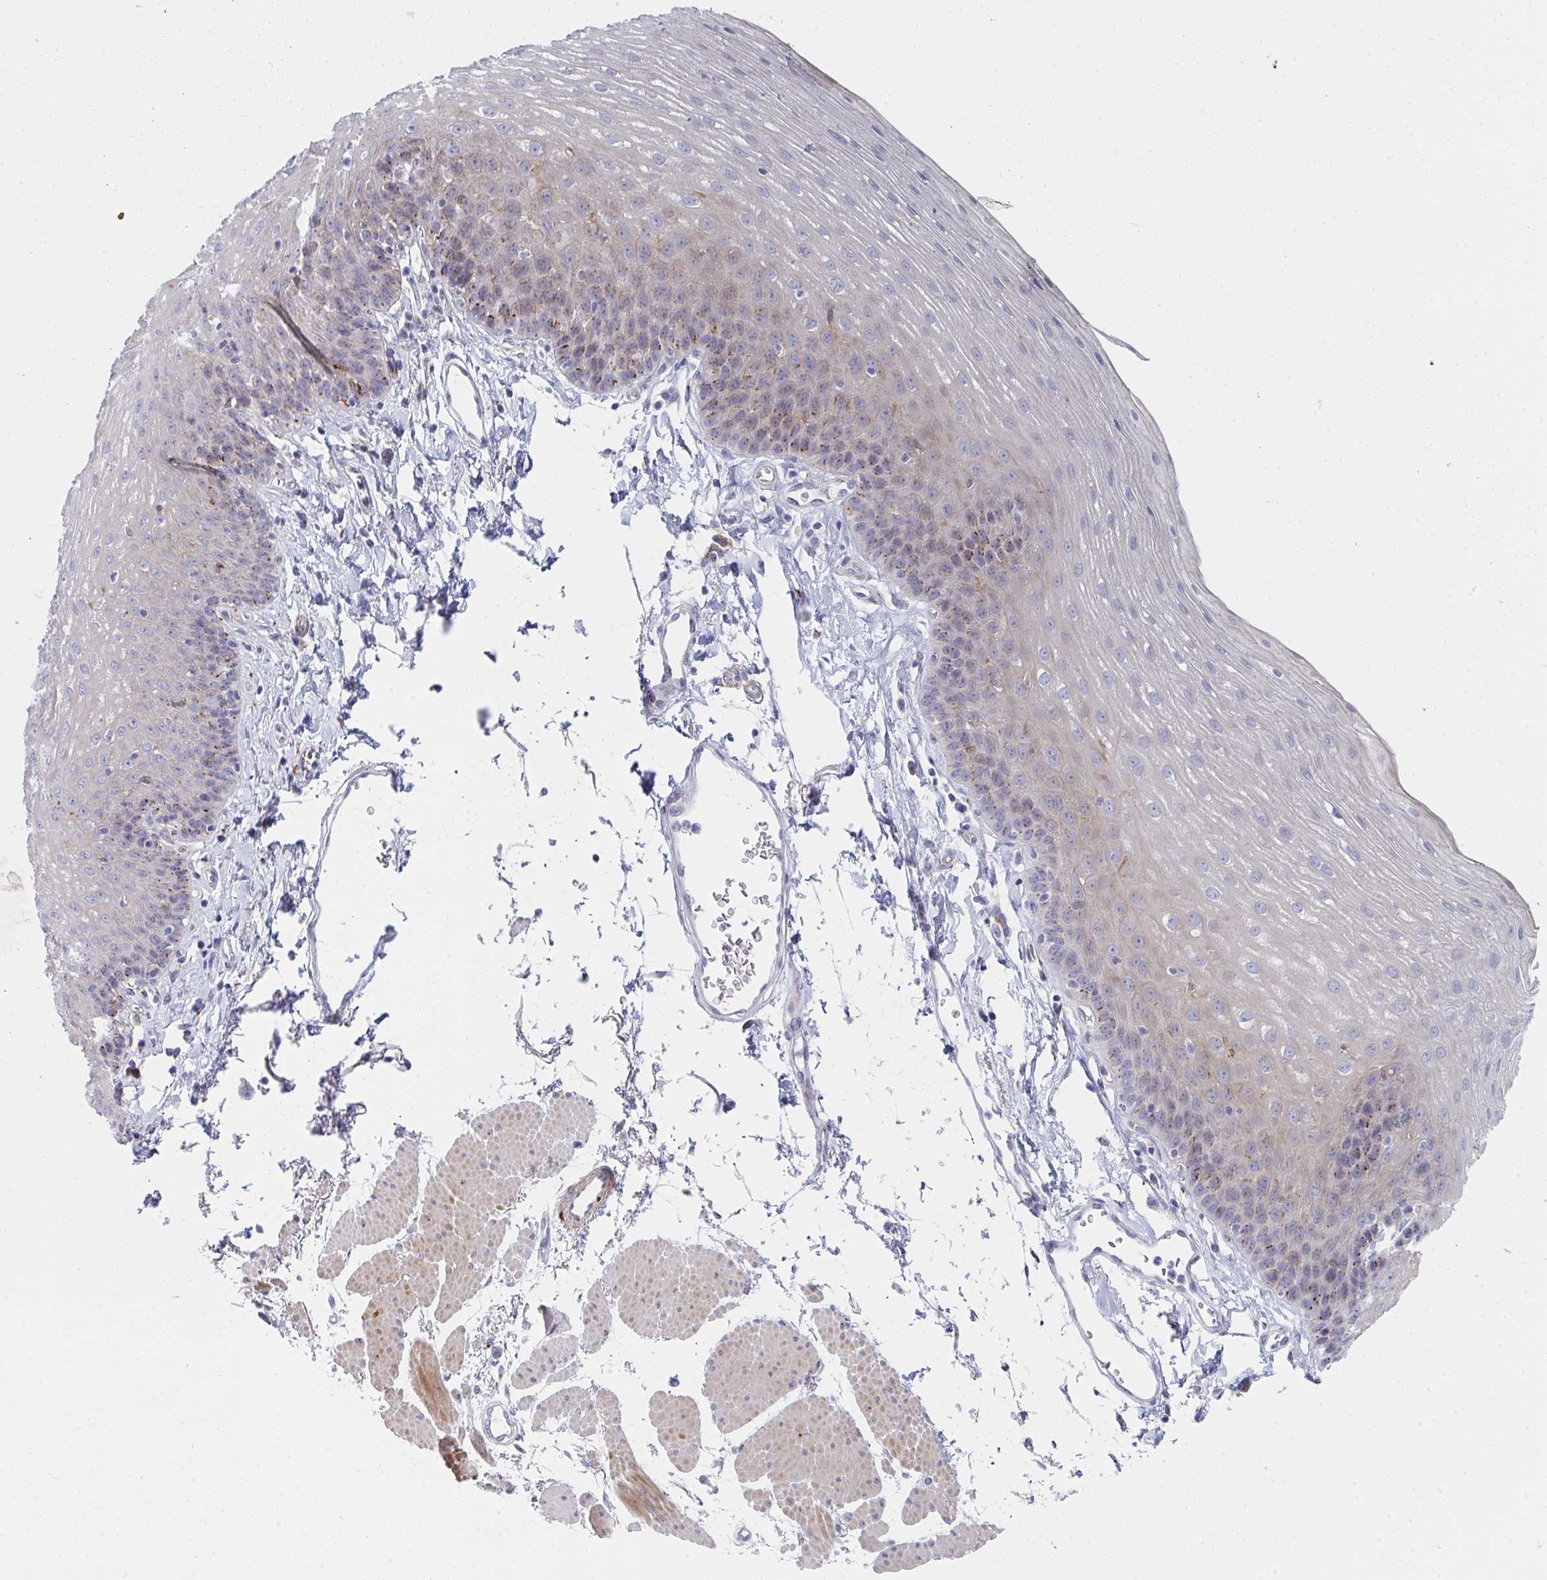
{"staining": {"intensity": "moderate", "quantity": "<25%", "location": "cytoplasmic/membranous"}, "tissue": "esophagus", "cell_type": "Squamous epithelial cells", "image_type": "normal", "snomed": [{"axis": "morphology", "description": "Normal tissue, NOS"}, {"axis": "topography", "description": "Esophagus"}], "caption": "Human esophagus stained with a brown dye exhibits moderate cytoplasmic/membranous positive staining in about <25% of squamous epithelial cells.", "gene": "PSMG1", "patient": {"sex": "female", "age": 81}}